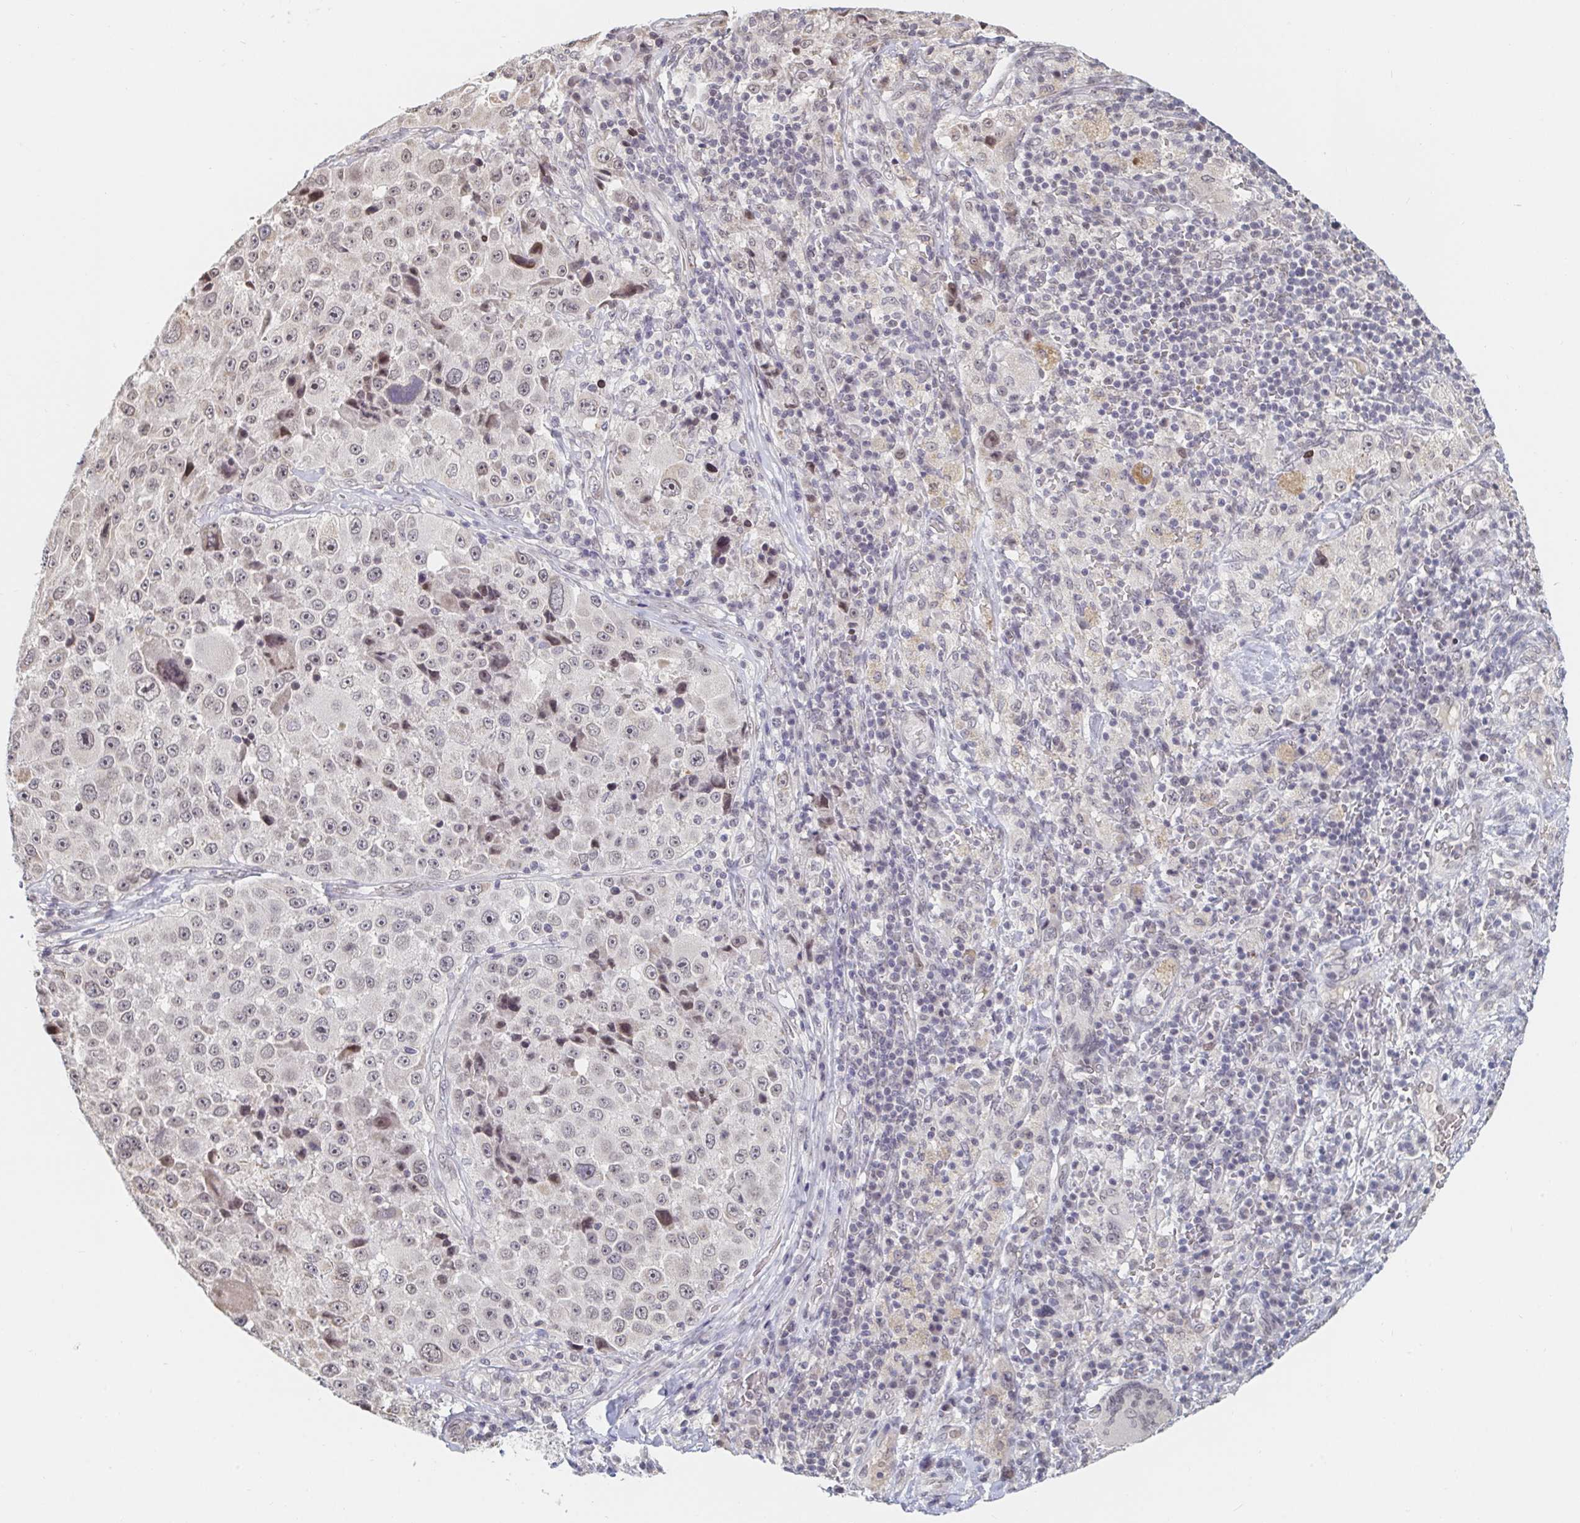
{"staining": {"intensity": "moderate", "quantity": "25%-75%", "location": "nuclear"}, "tissue": "melanoma", "cell_type": "Tumor cells", "image_type": "cancer", "snomed": [{"axis": "morphology", "description": "Malignant melanoma, Metastatic site"}, {"axis": "topography", "description": "Lymph node"}], "caption": "This photomicrograph displays immunohistochemistry staining of melanoma, with medium moderate nuclear positivity in about 25%-75% of tumor cells.", "gene": "CHD2", "patient": {"sex": "male", "age": 62}}